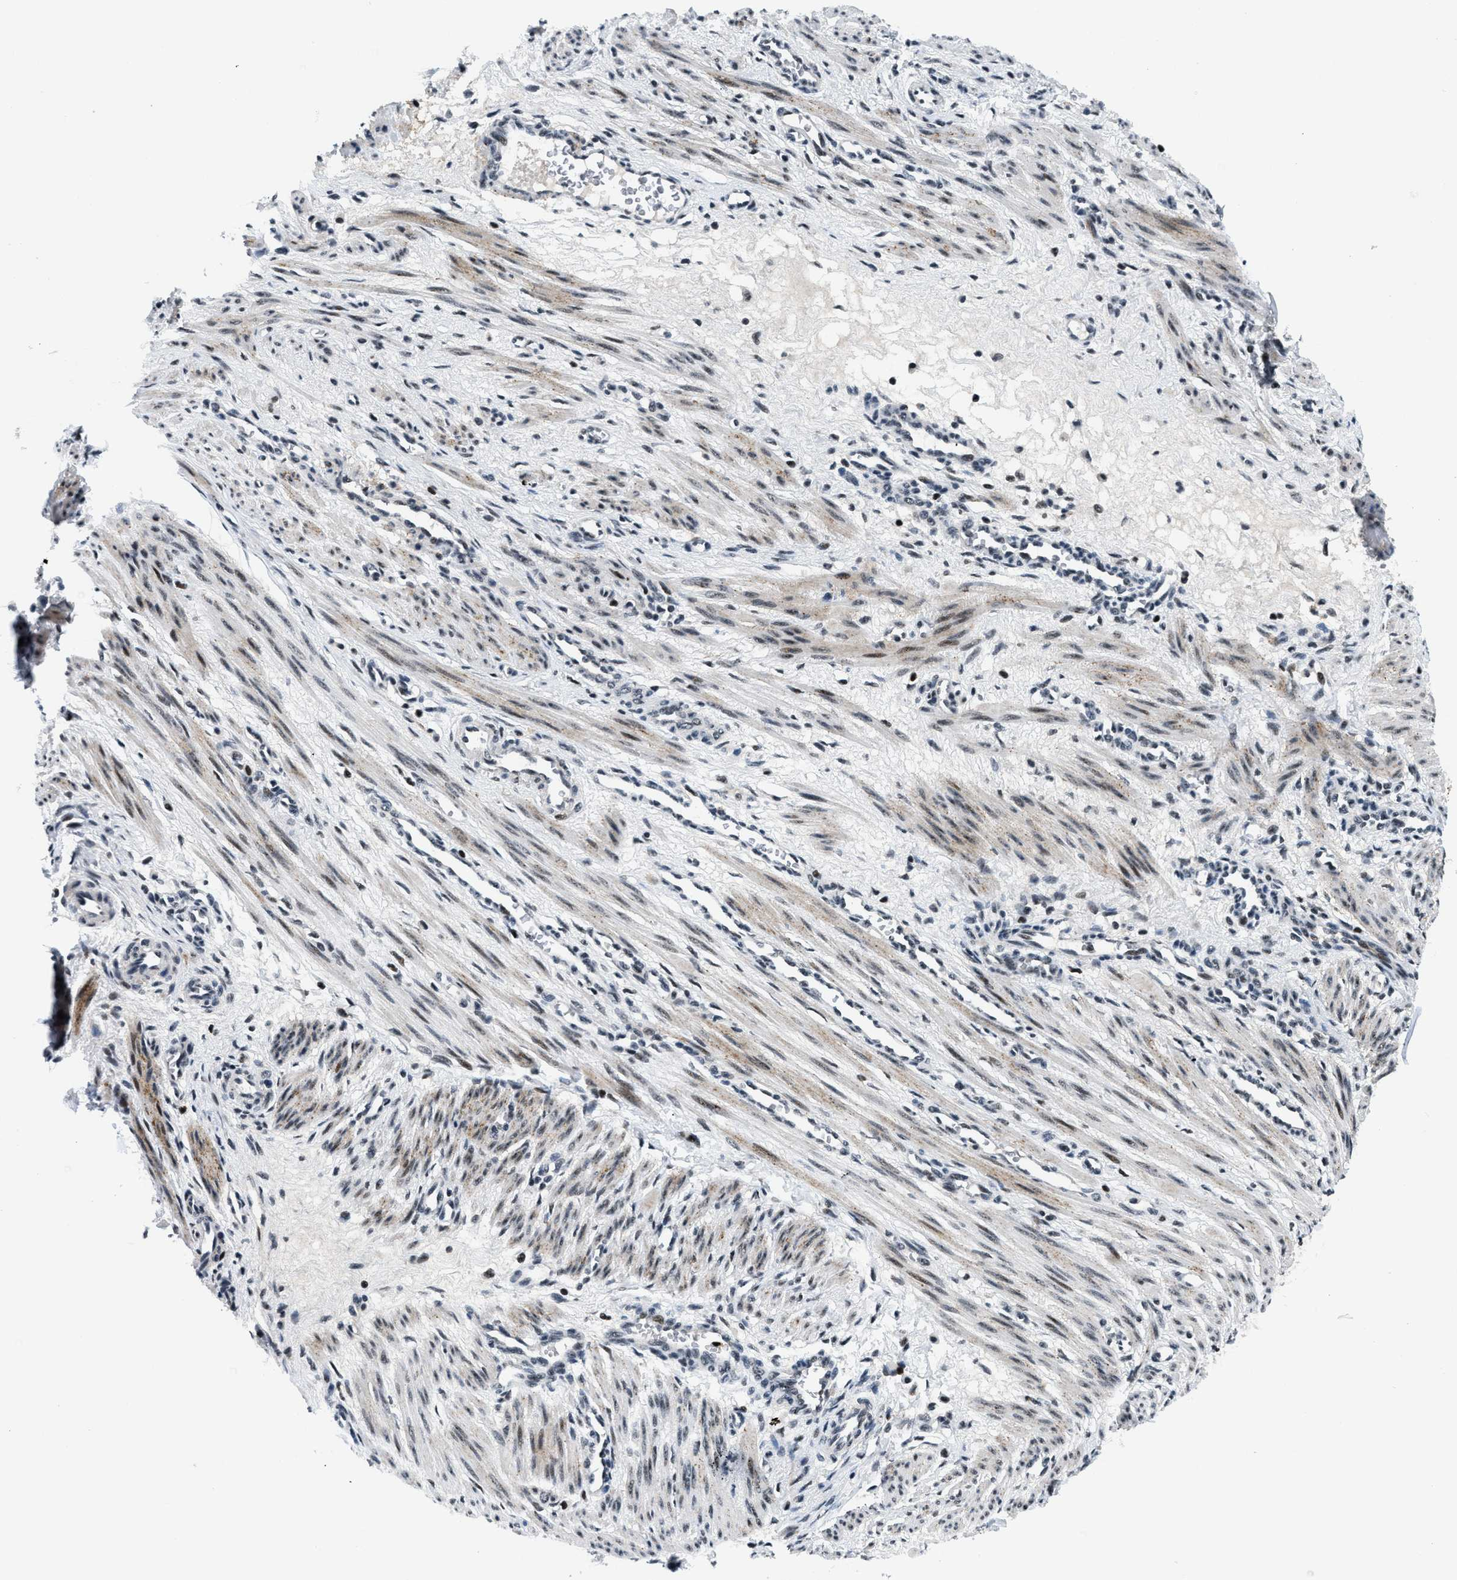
{"staining": {"intensity": "strong", "quantity": ">75%", "location": "nuclear"}, "tissue": "smooth muscle", "cell_type": "Smooth muscle cells", "image_type": "normal", "snomed": [{"axis": "morphology", "description": "Normal tissue, NOS"}, {"axis": "topography", "description": "Endometrium"}], "caption": "Immunohistochemical staining of benign smooth muscle exhibits >75% levels of strong nuclear protein staining in approximately >75% of smooth muscle cells. The protein of interest is stained brown, and the nuclei are stained in blue (DAB IHC with brightfield microscopy, high magnification).", "gene": "SMARCB1", "patient": {"sex": "female", "age": 33}}